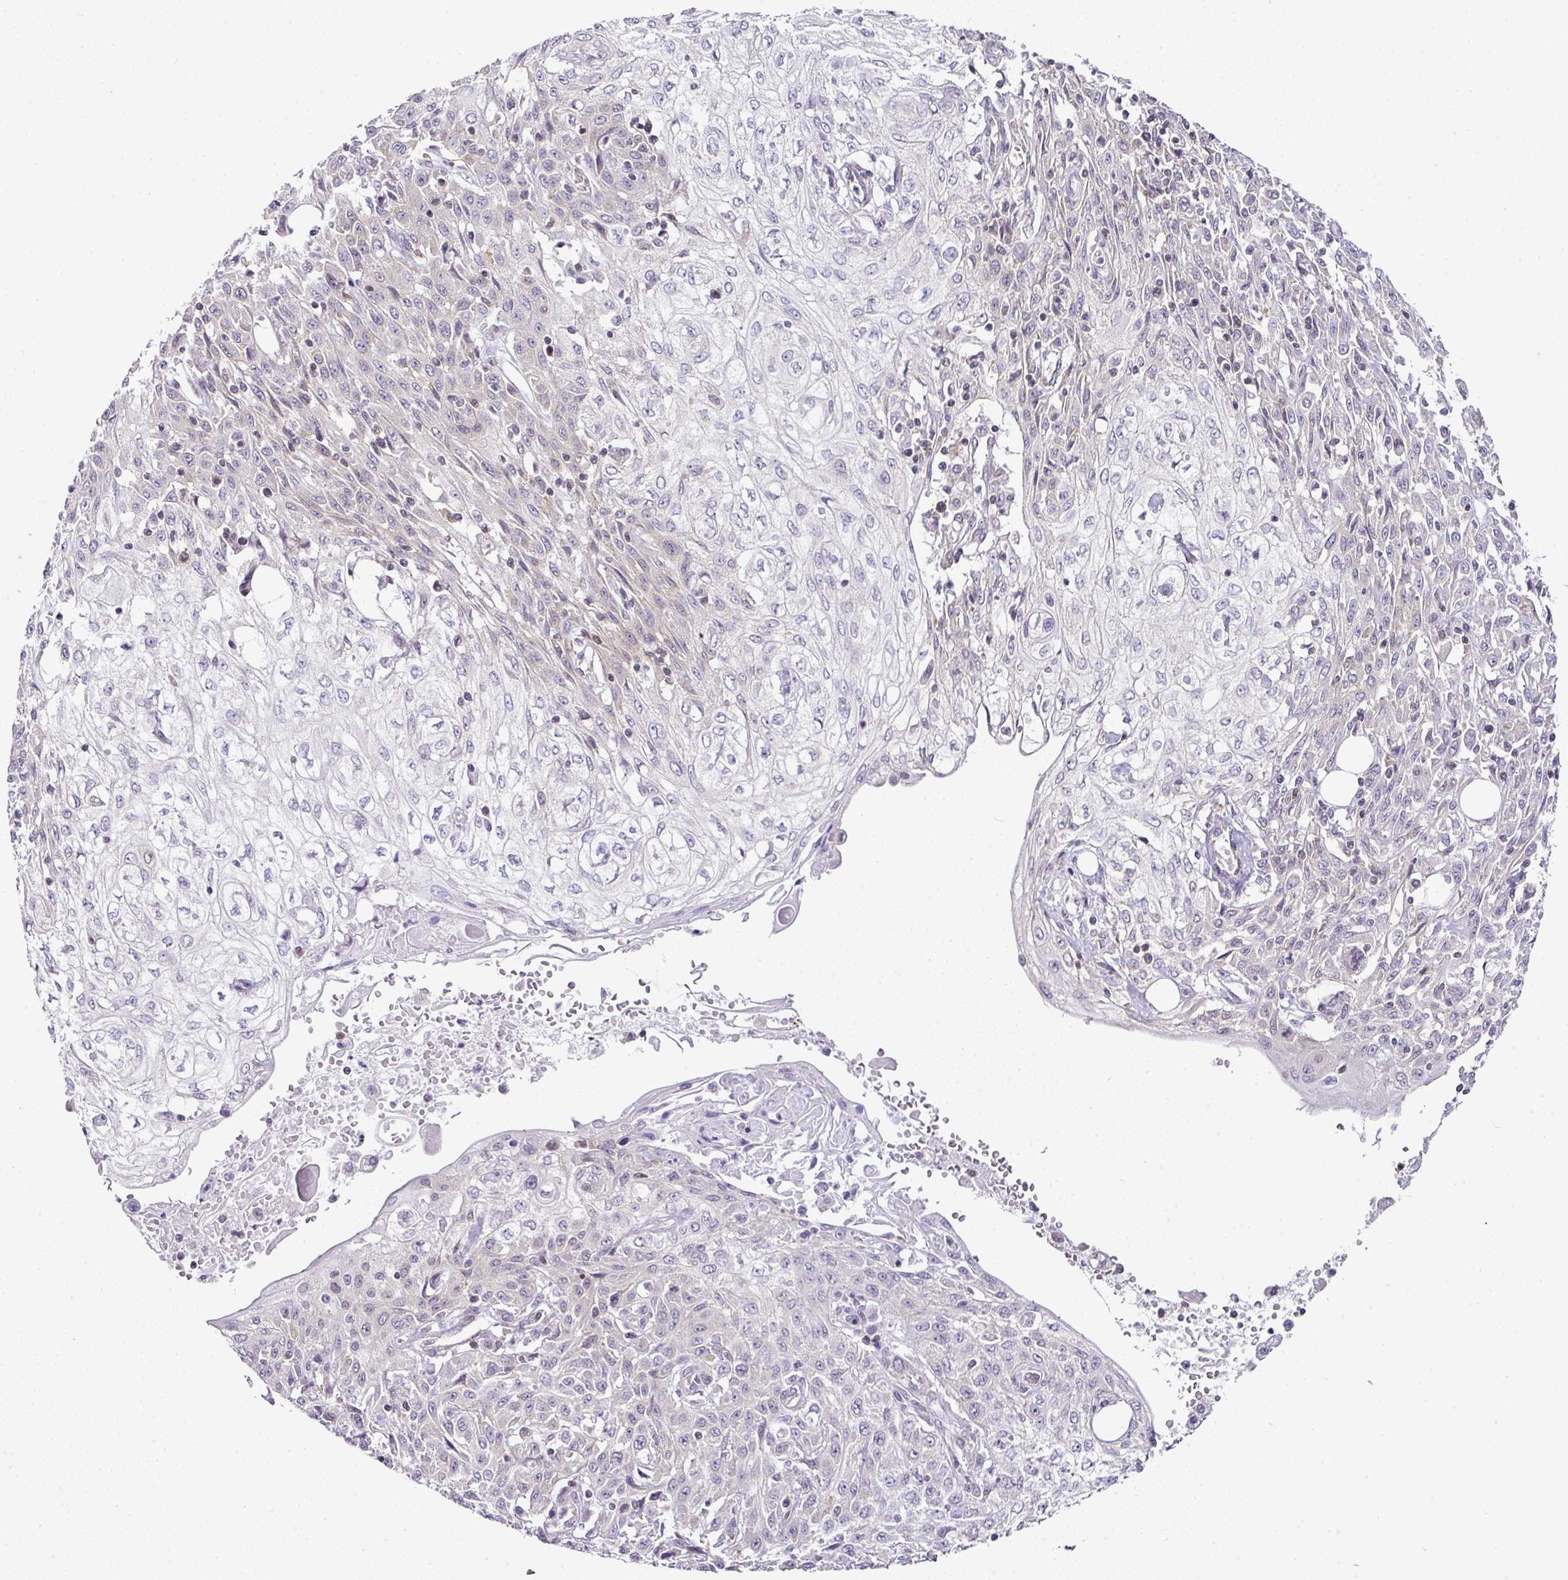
{"staining": {"intensity": "negative", "quantity": "none", "location": "none"}, "tissue": "skin cancer", "cell_type": "Tumor cells", "image_type": "cancer", "snomed": [{"axis": "morphology", "description": "Squamous cell carcinoma, NOS"}, {"axis": "morphology", "description": "Squamous cell carcinoma, metastatic, NOS"}, {"axis": "topography", "description": "Skin"}, {"axis": "topography", "description": "Lymph node"}], "caption": "IHC photomicrograph of human skin metastatic squamous cell carcinoma stained for a protein (brown), which displays no staining in tumor cells.", "gene": "FAM32A", "patient": {"sex": "male", "age": 75}}